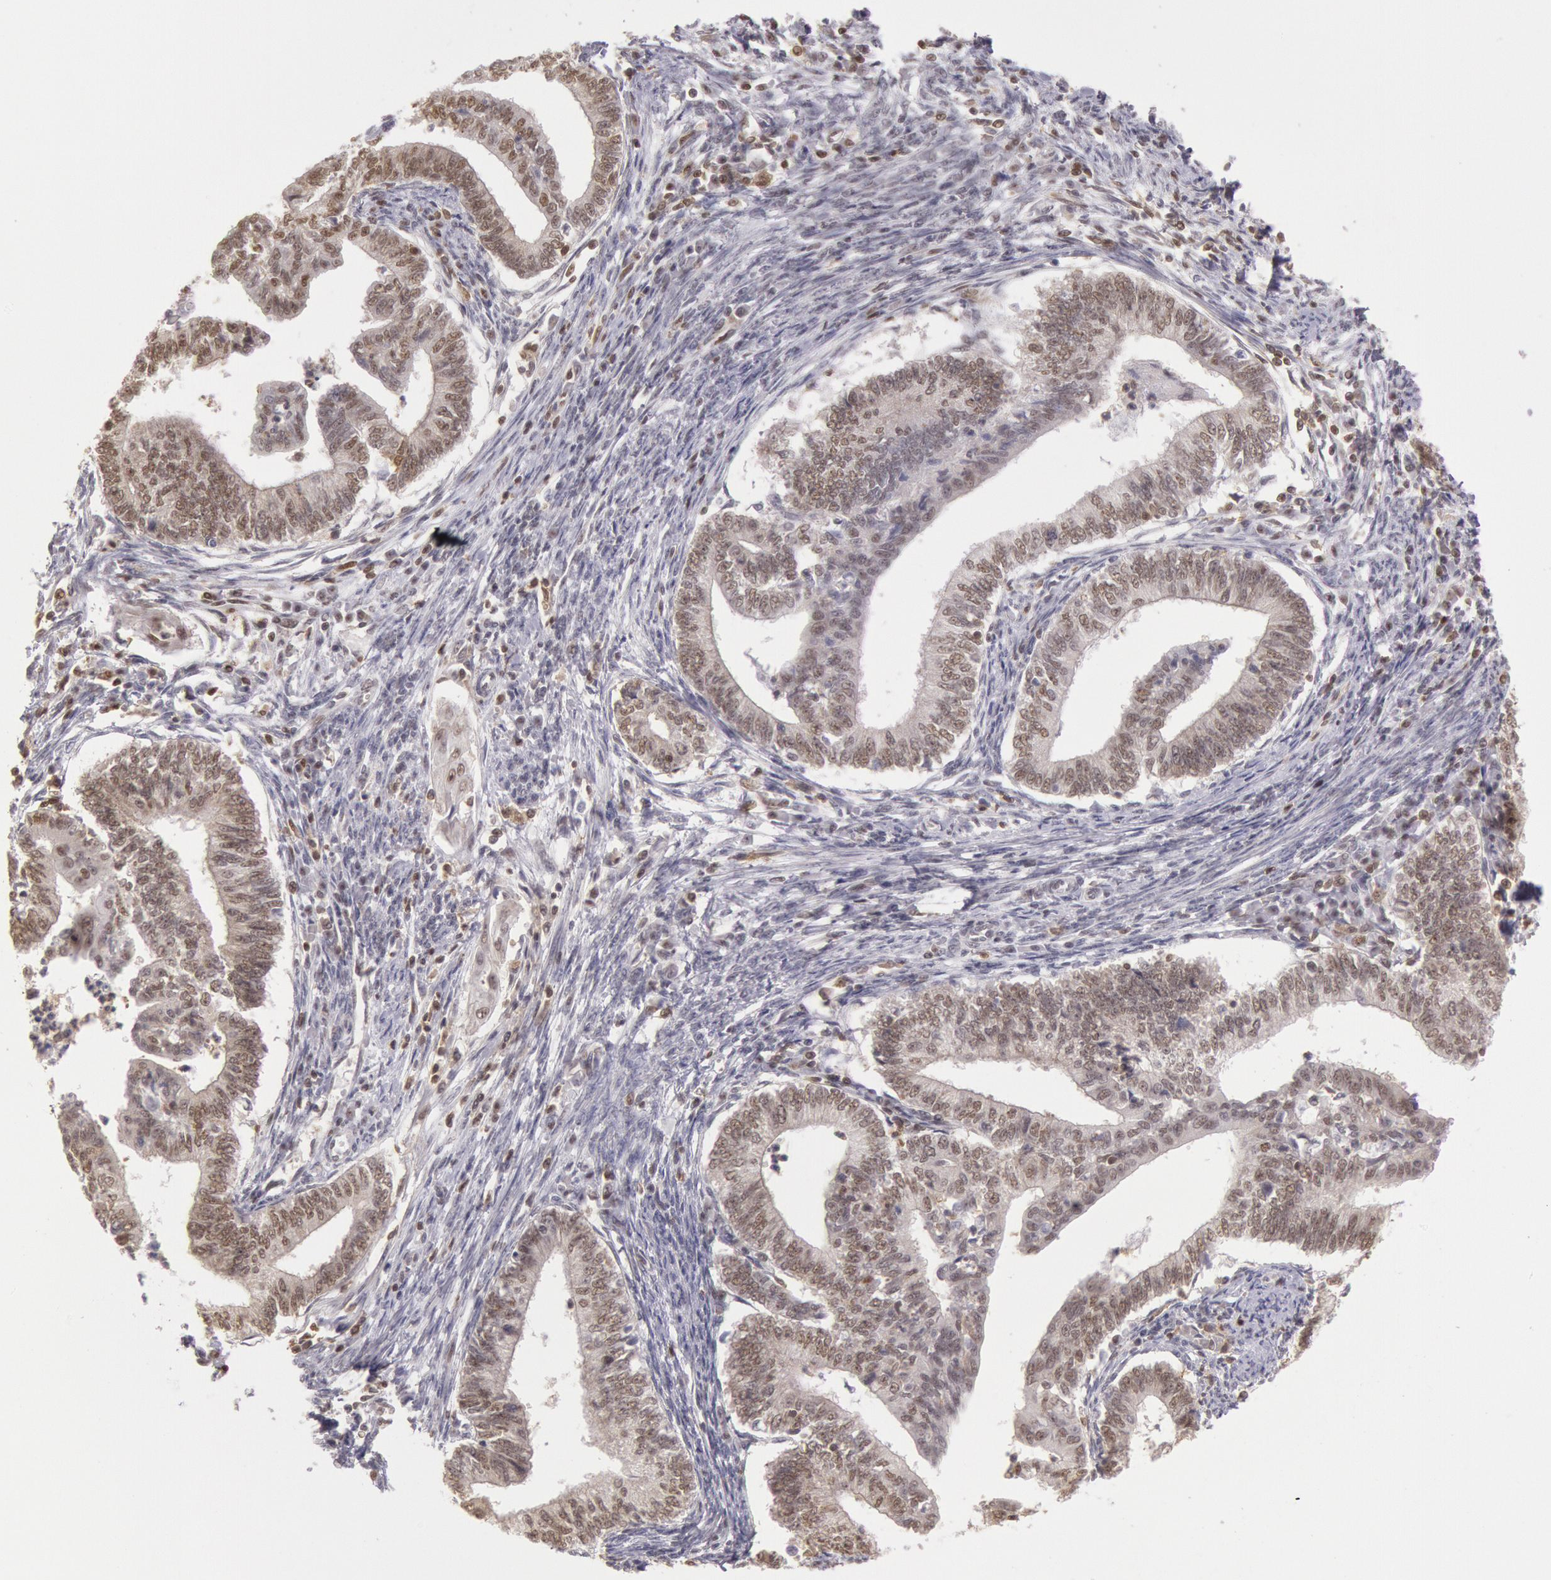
{"staining": {"intensity": "moderate", "quantity": ">75%", "location": "nuclear"}, "tissue": "endometrial cancer", "cell_type": "Tumor cells", "image_type": "cancer", "snomed": [{"axis": "morphology", "description": "Adenocarcinoma, NOS"}, {"axis": "topography", "description": "Endometrium"}], "caption": "A medium amount of moderate nuclear positivity is identified in about >75% of tumor cells in endometrial adenocarcinoma tissue. Using DAB (3,3'-diaminobenzidine) (brown) and hematoxylin (blue) stains, captured at high magnification using brightfield microscopy.", "gene": "ESS2", "patient": {"sex": "female", "age": 66}}